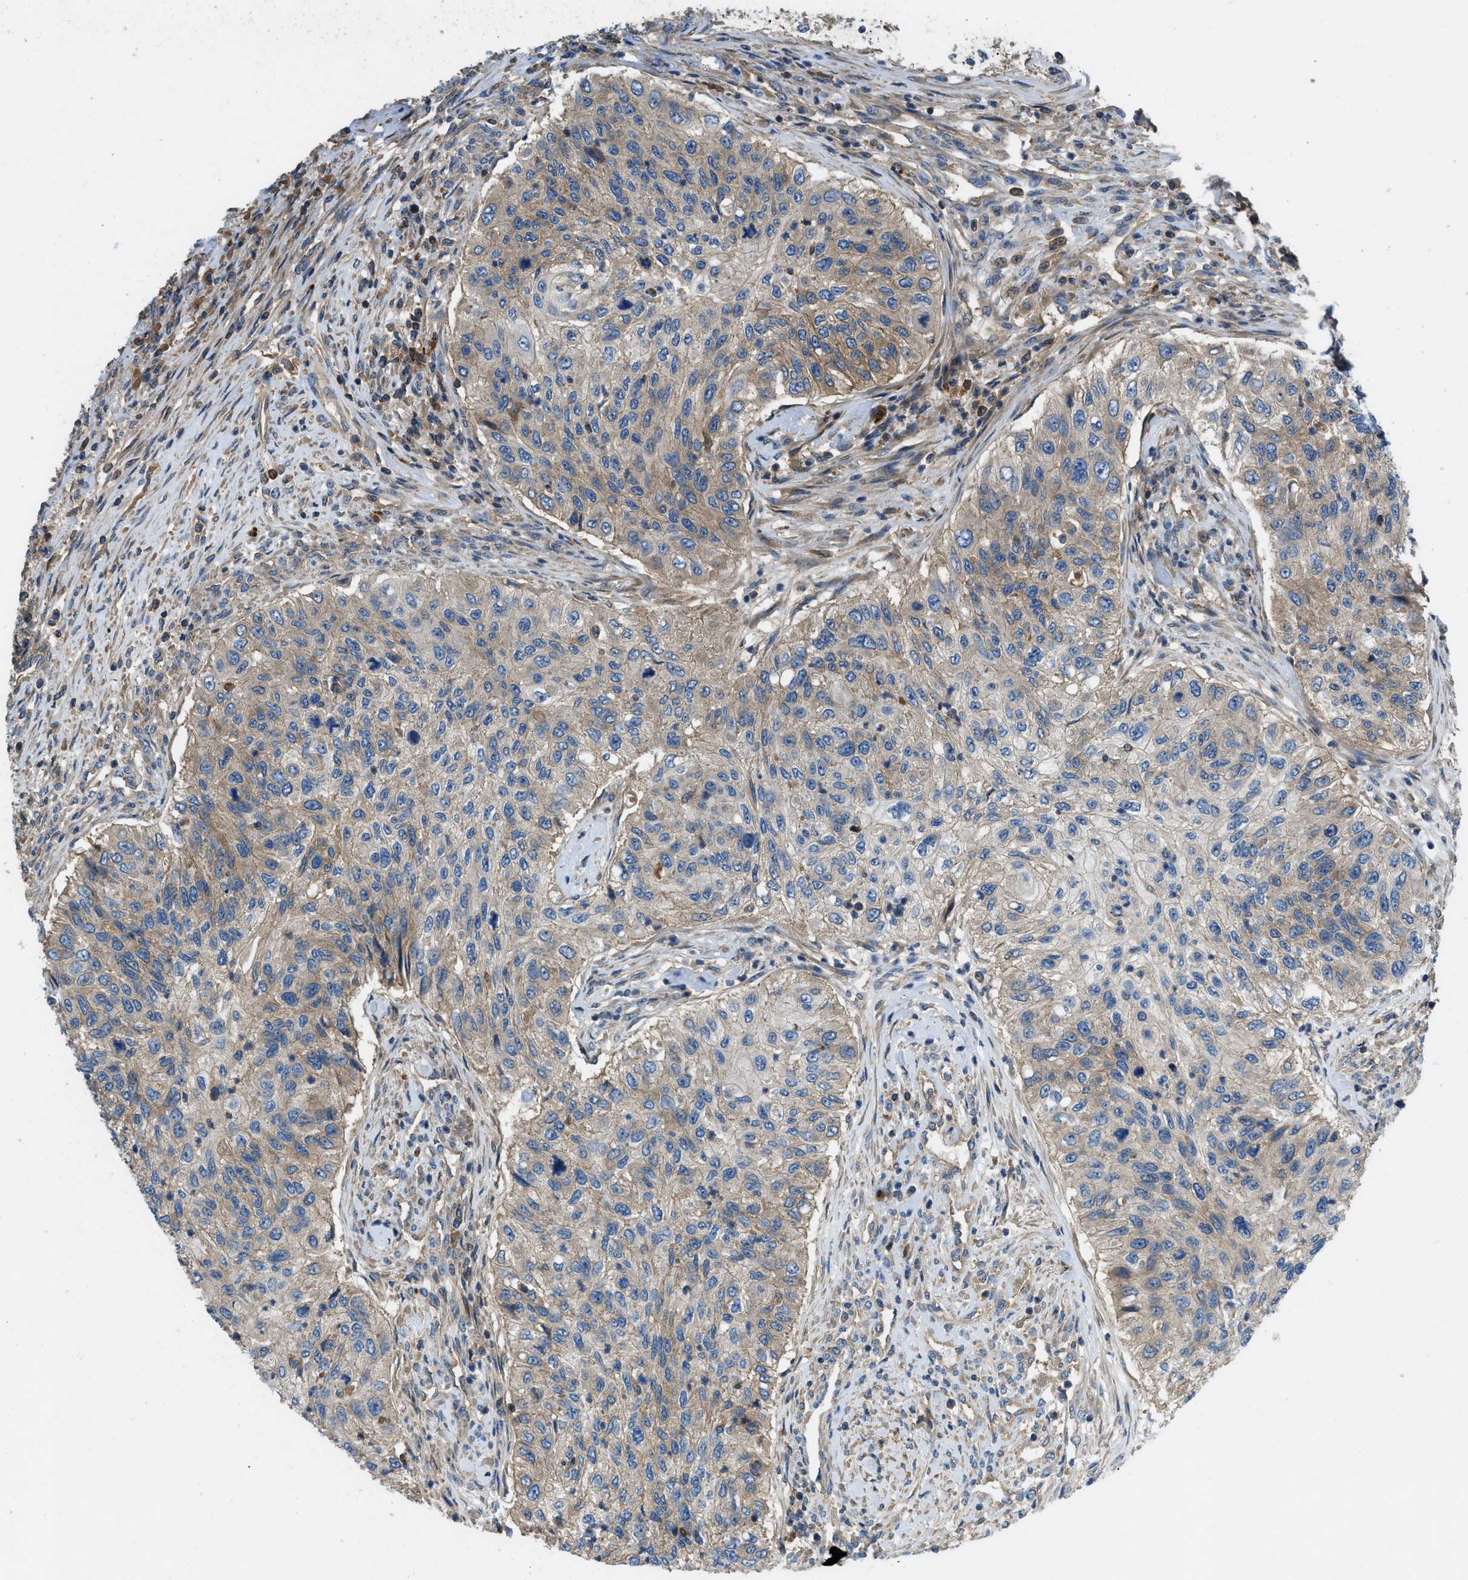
{"staining": {"intensity": "weak", "quantity": "<25%", "location": "cytoplasmic/membranous"}, "tissue": "urothelial cancer", "cell_type": "Tumor cells", "image_type": "cancer", "snomed": [{"axis": "morphology", "description": "Urothelial carcinoma, High grade"}, {"axis": "topography", "description": "Urinary bladder"}], "caption": "There is no significant positivity in tumor cells of urothelial cancer.", "gene": "CNNM3", "patient": {"sex": "female", "age": 60}}